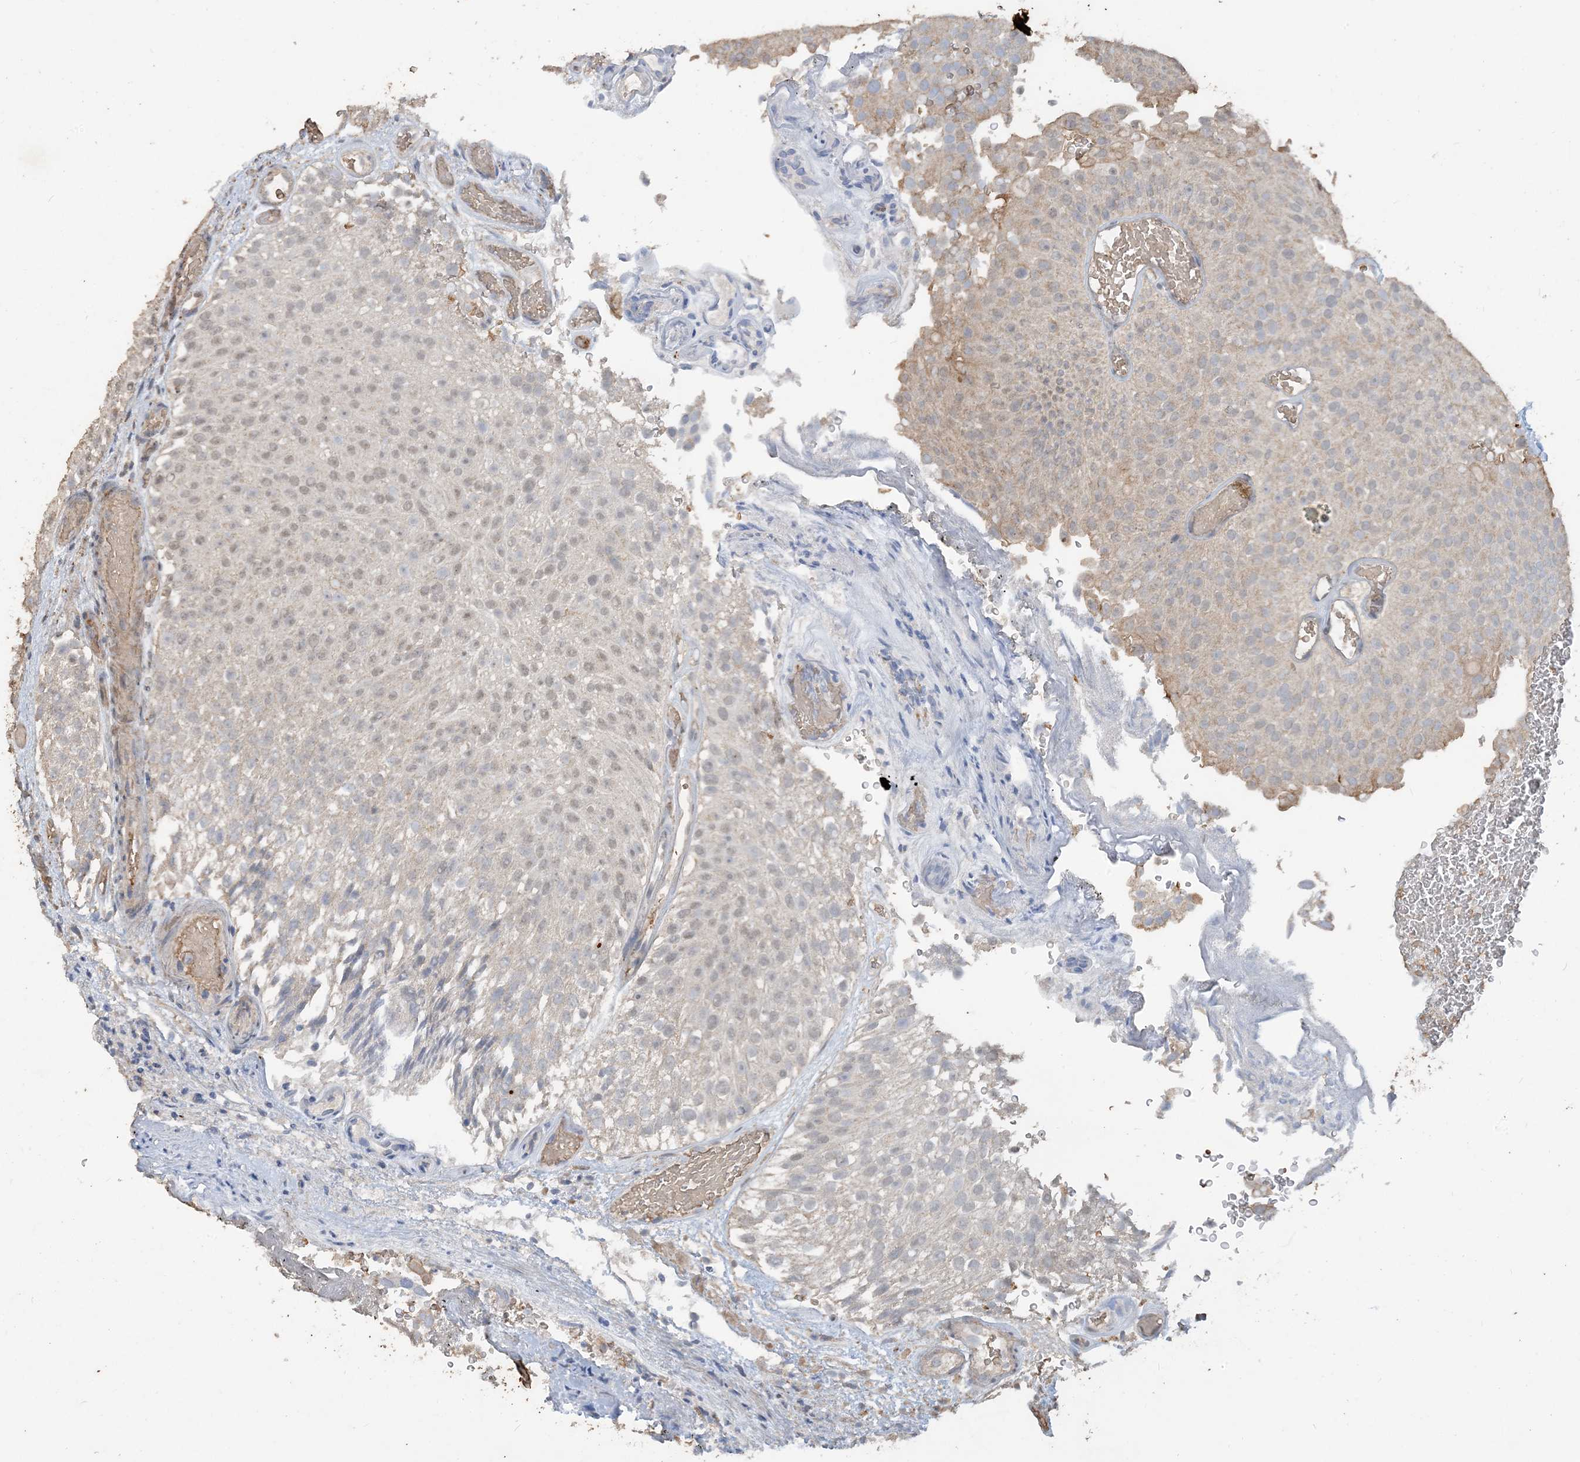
{"staining": {"intensity": "weak", "quantity": ">75%", "location": "cytoplasmic/membranous,nuclear"}, "tissue": "urothelial cancer", "cell_type": "Tumor cells", "image_type": "cancer", "snomed": [{"axis": "morphology", "description": "Urothelial carcinoma, Low grade"}, {"axis": "topography", "description": "Urinary bladder"}], "caption": "Immunohistochemical staining of low-grade urothelial carcinoma reveals weak cytoplasmic/membranous and nuclear protein staining in approximately >75% of tumor cells. The staining was performed using DAB (3,3'-diaminobenzidine) to visualize the protein expression in brown, while the nuclei were stained in blue with hematoxylin (Magnification: 20x).", "gene": "SFMBT2", "patient": {"sex": "male", "age": 78}}